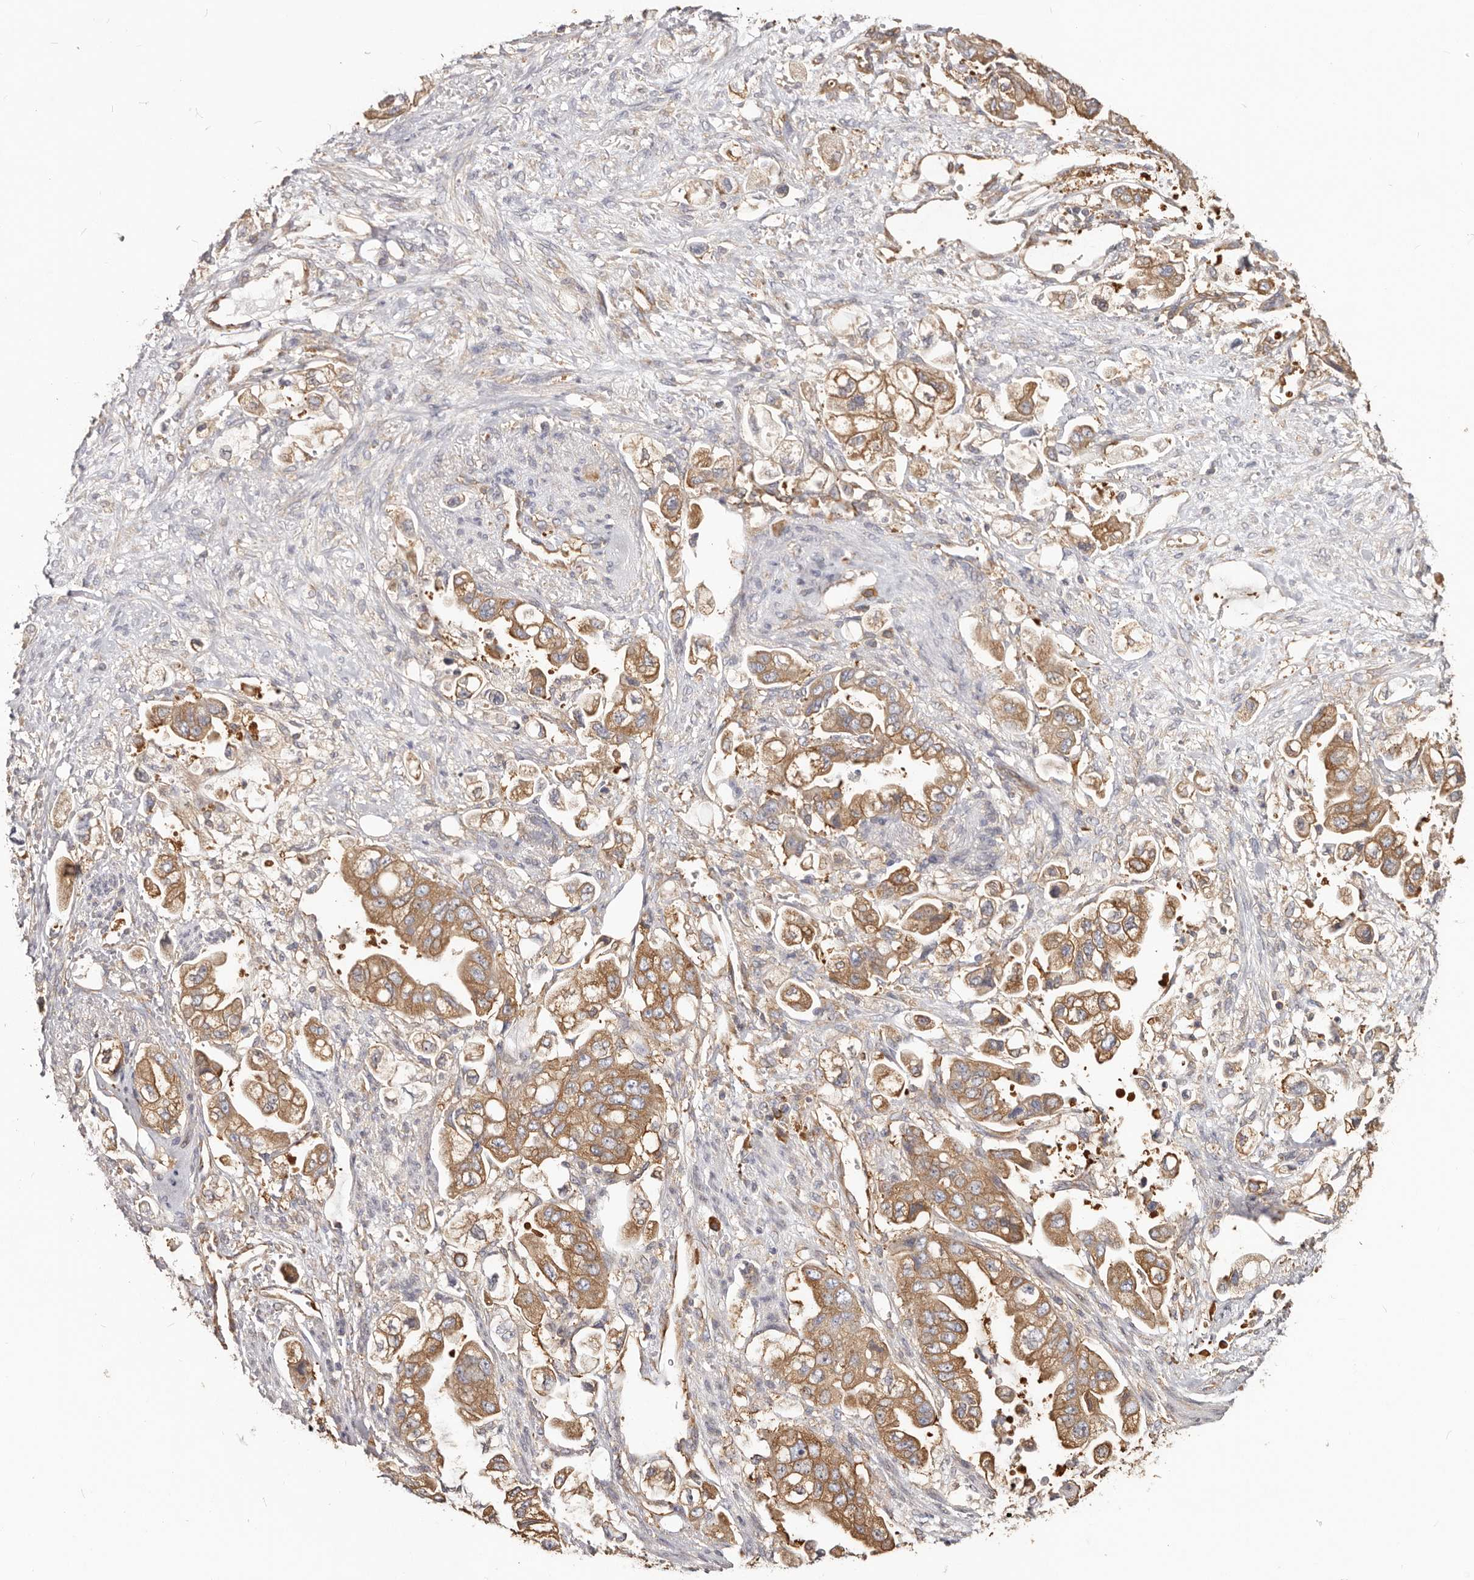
{"staining": {"intensity": "moderate", "quantity": ">75%", "location": "cytoplasmic/membranous"}, "tissue": "stomach cancer", "cell_type": "Tumor cells", "image_type": "cancer", "snomed": [{"axis": "morphology", "description": "Adenocarcinoma, NOS"}, {"axis": "topography", "description": "Stomach"}], "caption": "There is medium levels of moderate cytoplasmic/membranous staining in tumor cells of stomach cancer, as demonstrated by immunohistochemical staining (brown color).", "gene": "EPRS1", "patient": {"sex": "male", "age": 62}}